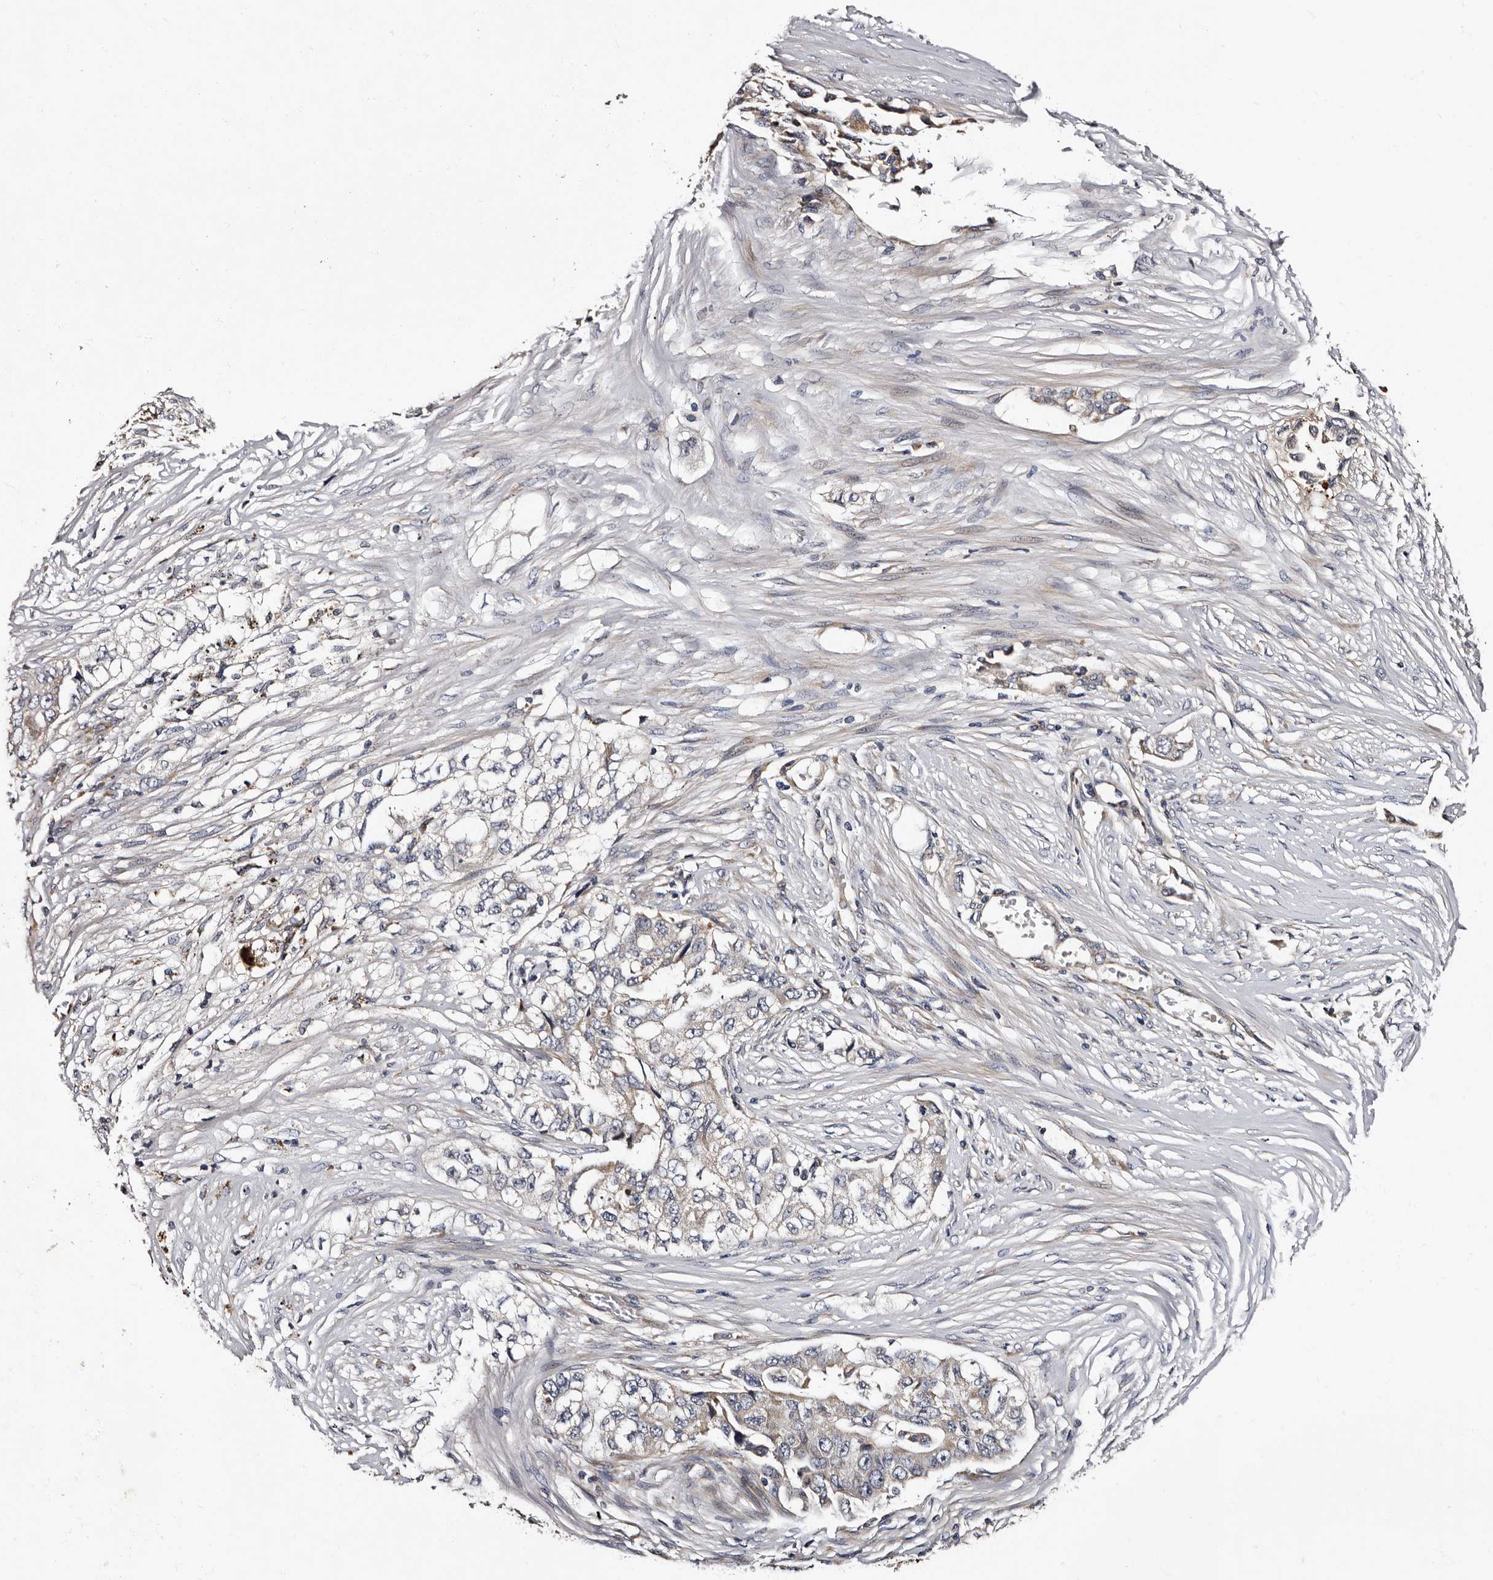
{"staining": {"intensity": "strong", "quantity": "<25%", "location": "cytoplasmic/membranous"}, "tissue": "lung cancer", "cell_type": "Tumor cells", "image_type": "cancer", "snomed": [{"axis": "morphology", "description": "Adenocarcinoma, NOS"}, {"axis": "topography", "description": "Lung"}], "caption": "An IHC image of neoplastic tissue is shown. Protein staining in brown highlights strong cytoplasmic/membranous positivity in lung cancer (adenocarcinoma) within tumor cells. The staining is performed using DAB brown chromogen to label protein expression. The nuclei are counter-stained blue using hematoxylin.", "gene": "ADCK5", "patient": {"sex": "female", "age": 51}}